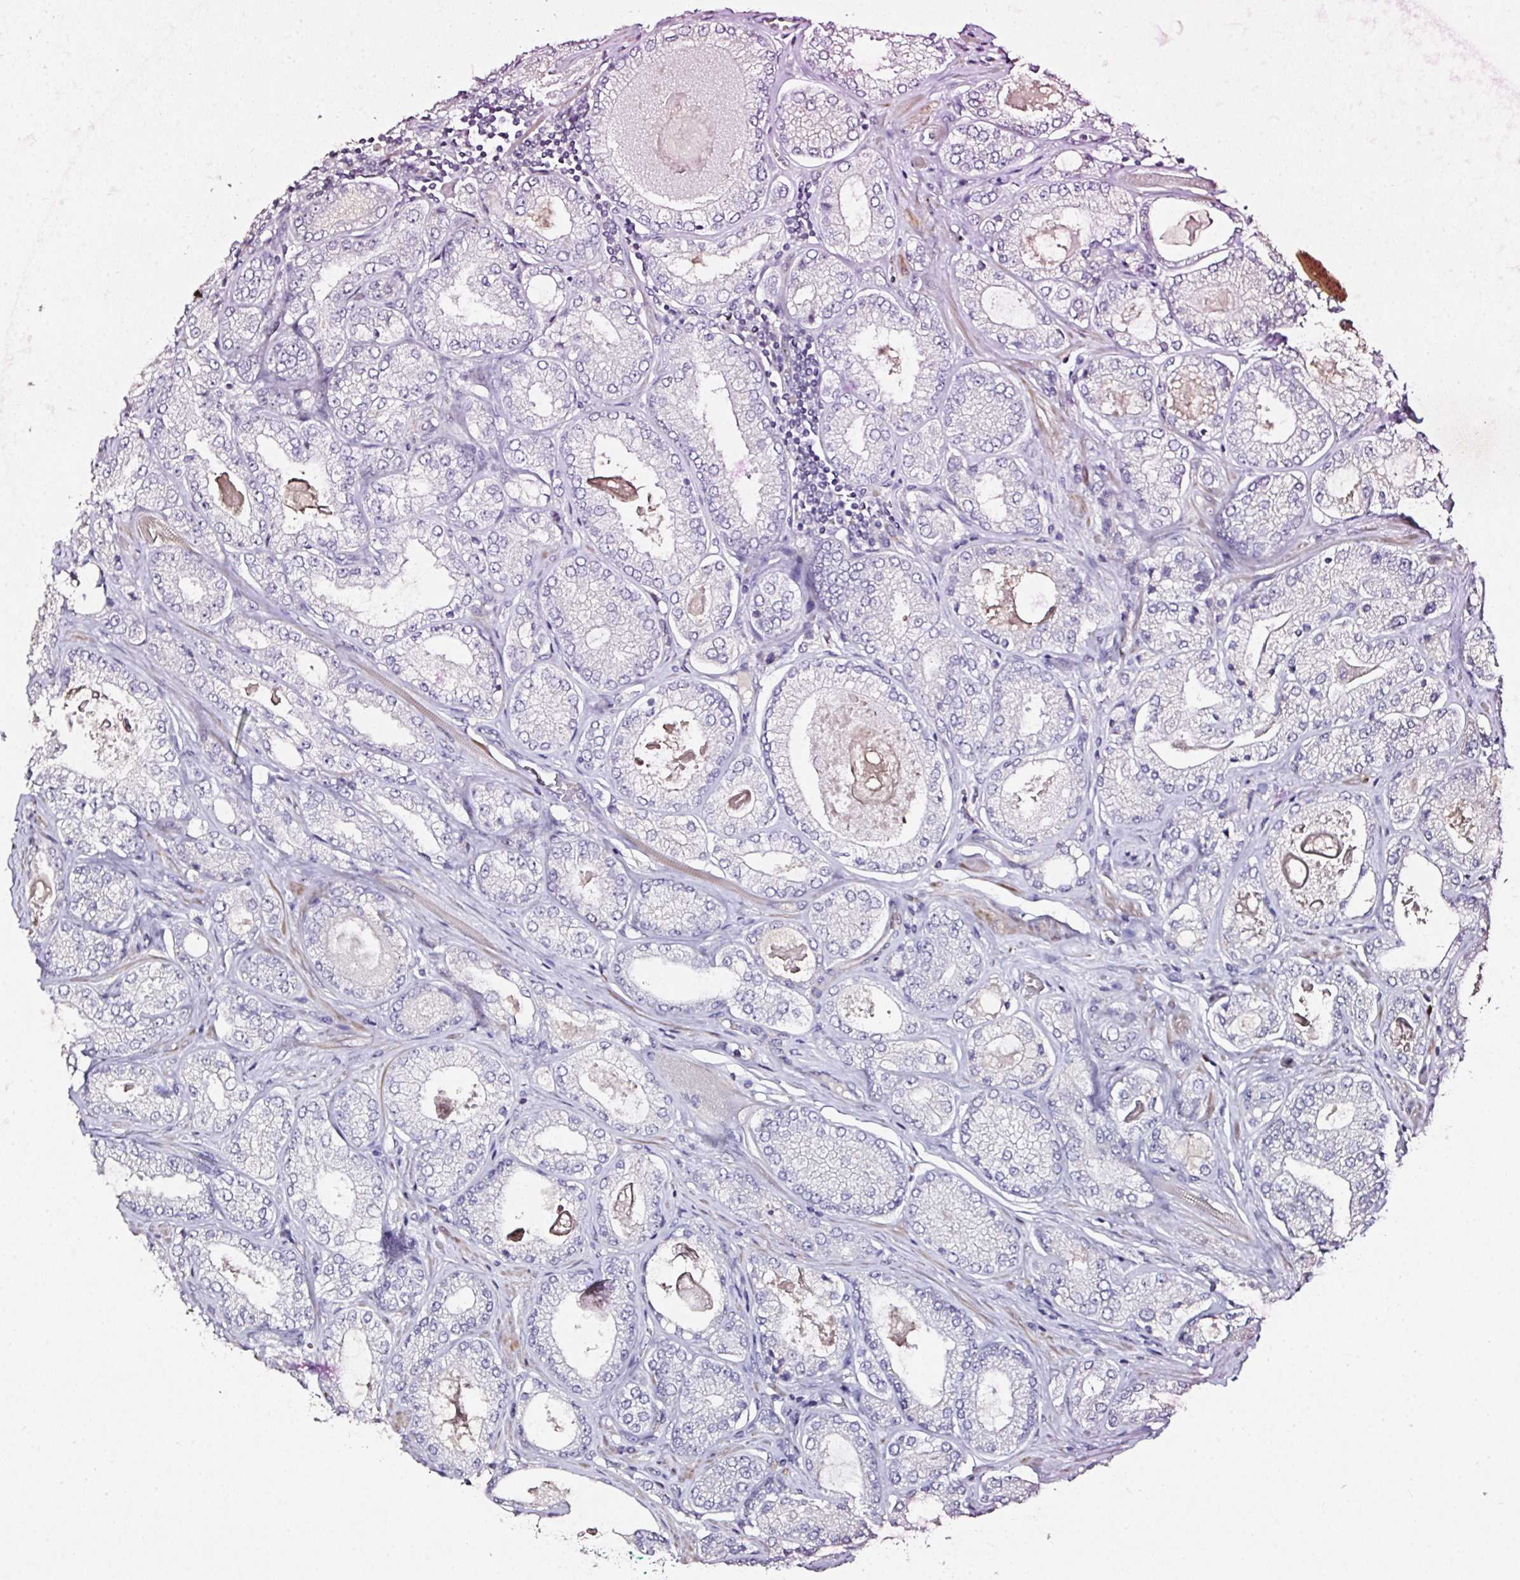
{"staining": {"intensity": "negative", "quantity": "none", "location": "none"}, "tissue": "prostate cancer", "cell_type": "Tumor cells", "image_type": "cancer", "snomed": [{"axis": "morphology", "description": "Adenocarcinoma, High grade"}, {"axis": "topography", "description": "Prostate"}], "caption": "Protein analysis of prostate cancer (adenocarcinoma (high-grade)) displays no significant positivity in tumor cells.", "gene": "A1CF", "patient": {"sex": "male", "age": 68}}